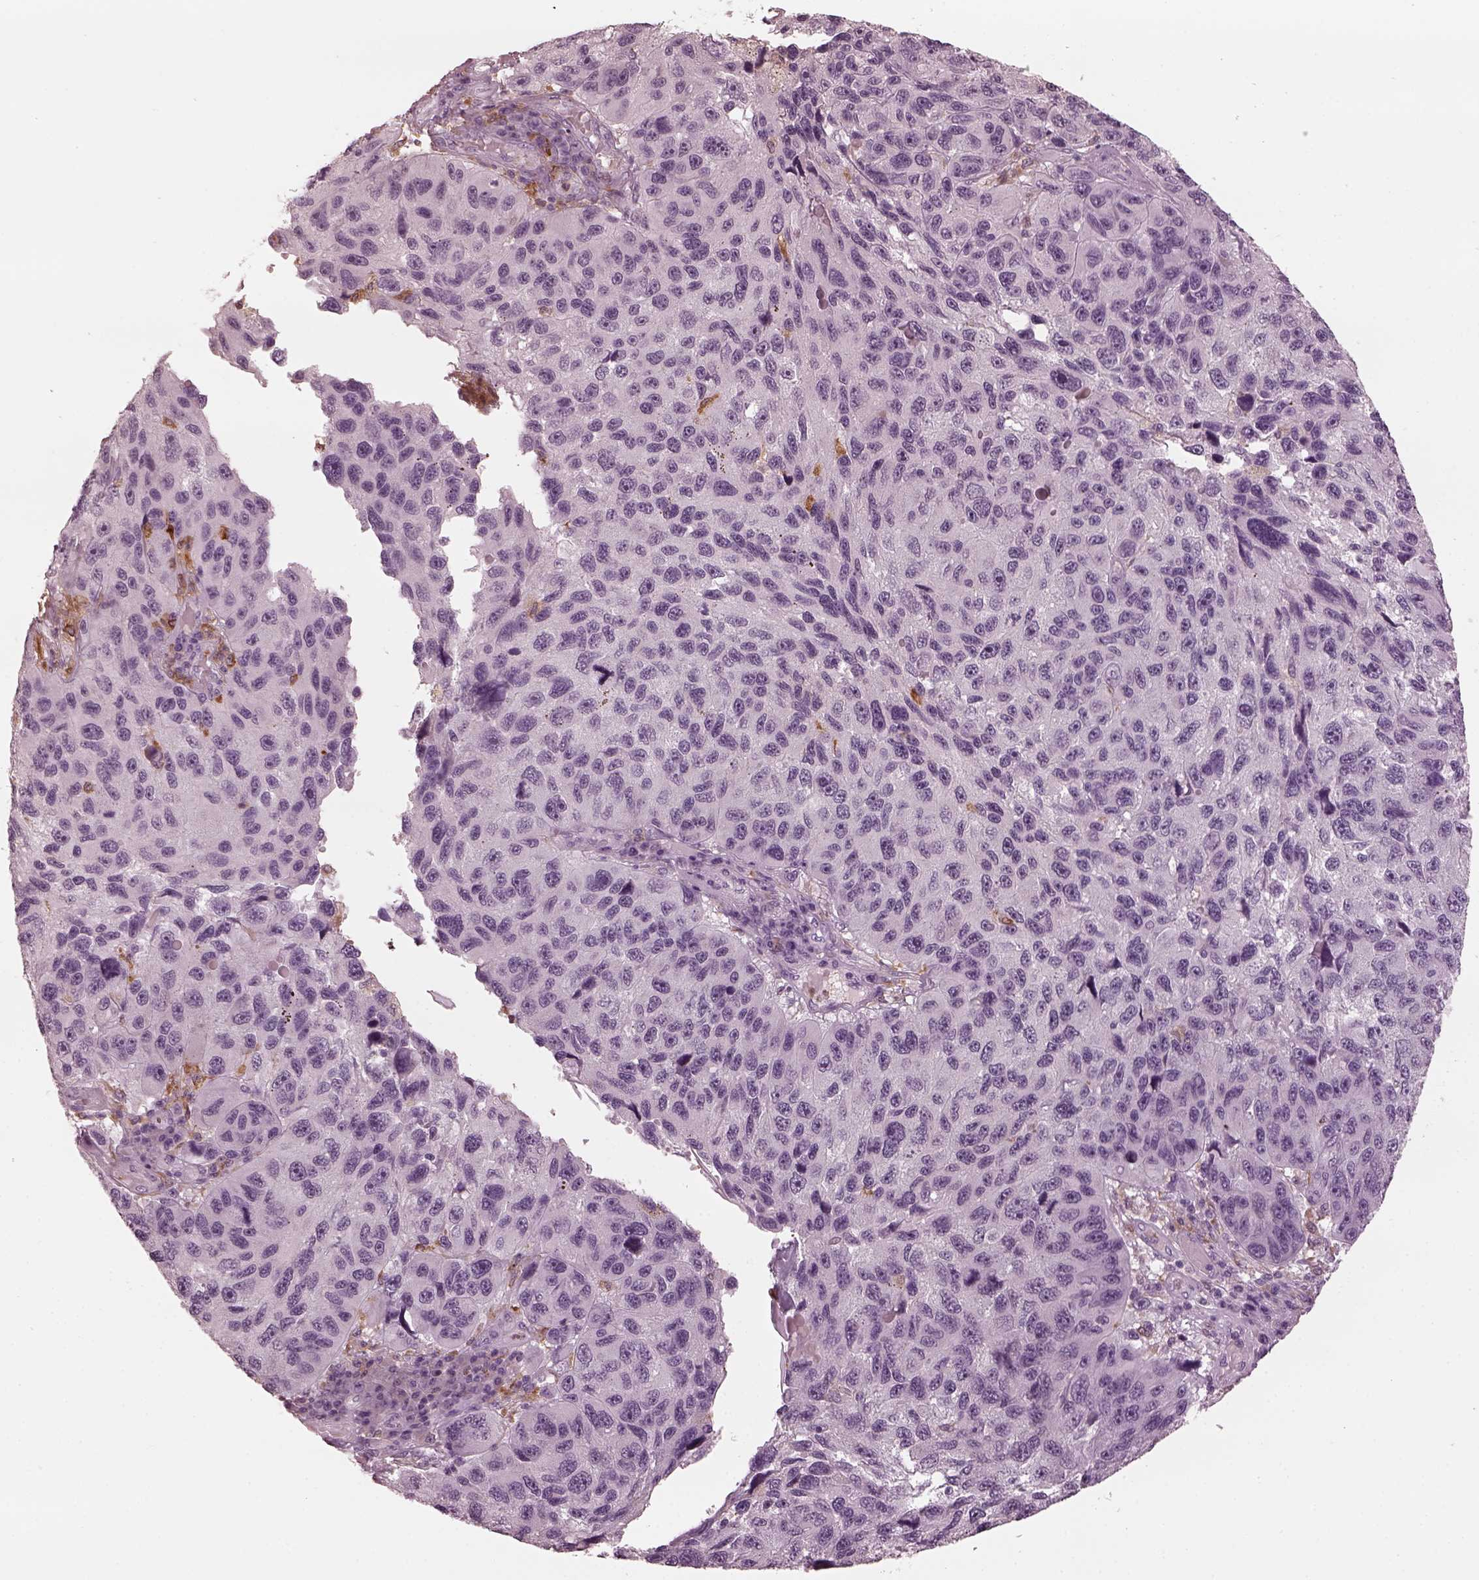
{"staining": {"intensity": "negative", "quantity": "none", "location": "none"}, "tissue": "melanoma", "cell_type": "Tumor cells", "image_type": "cancer", "snomed": [{"axis": "morphology", "description": "Malignant melanoma, NOS"}, {"axis": "topography", "description": "Skin"}], "caption": "DAB (3,3'-diaminobenzidine) immunohistochemical staining of malignant melanoma demonstrates no significant positivity in tumor cells.", "gene": "PSTPIP2", "patient": {"sex": "male", "age": 53}}